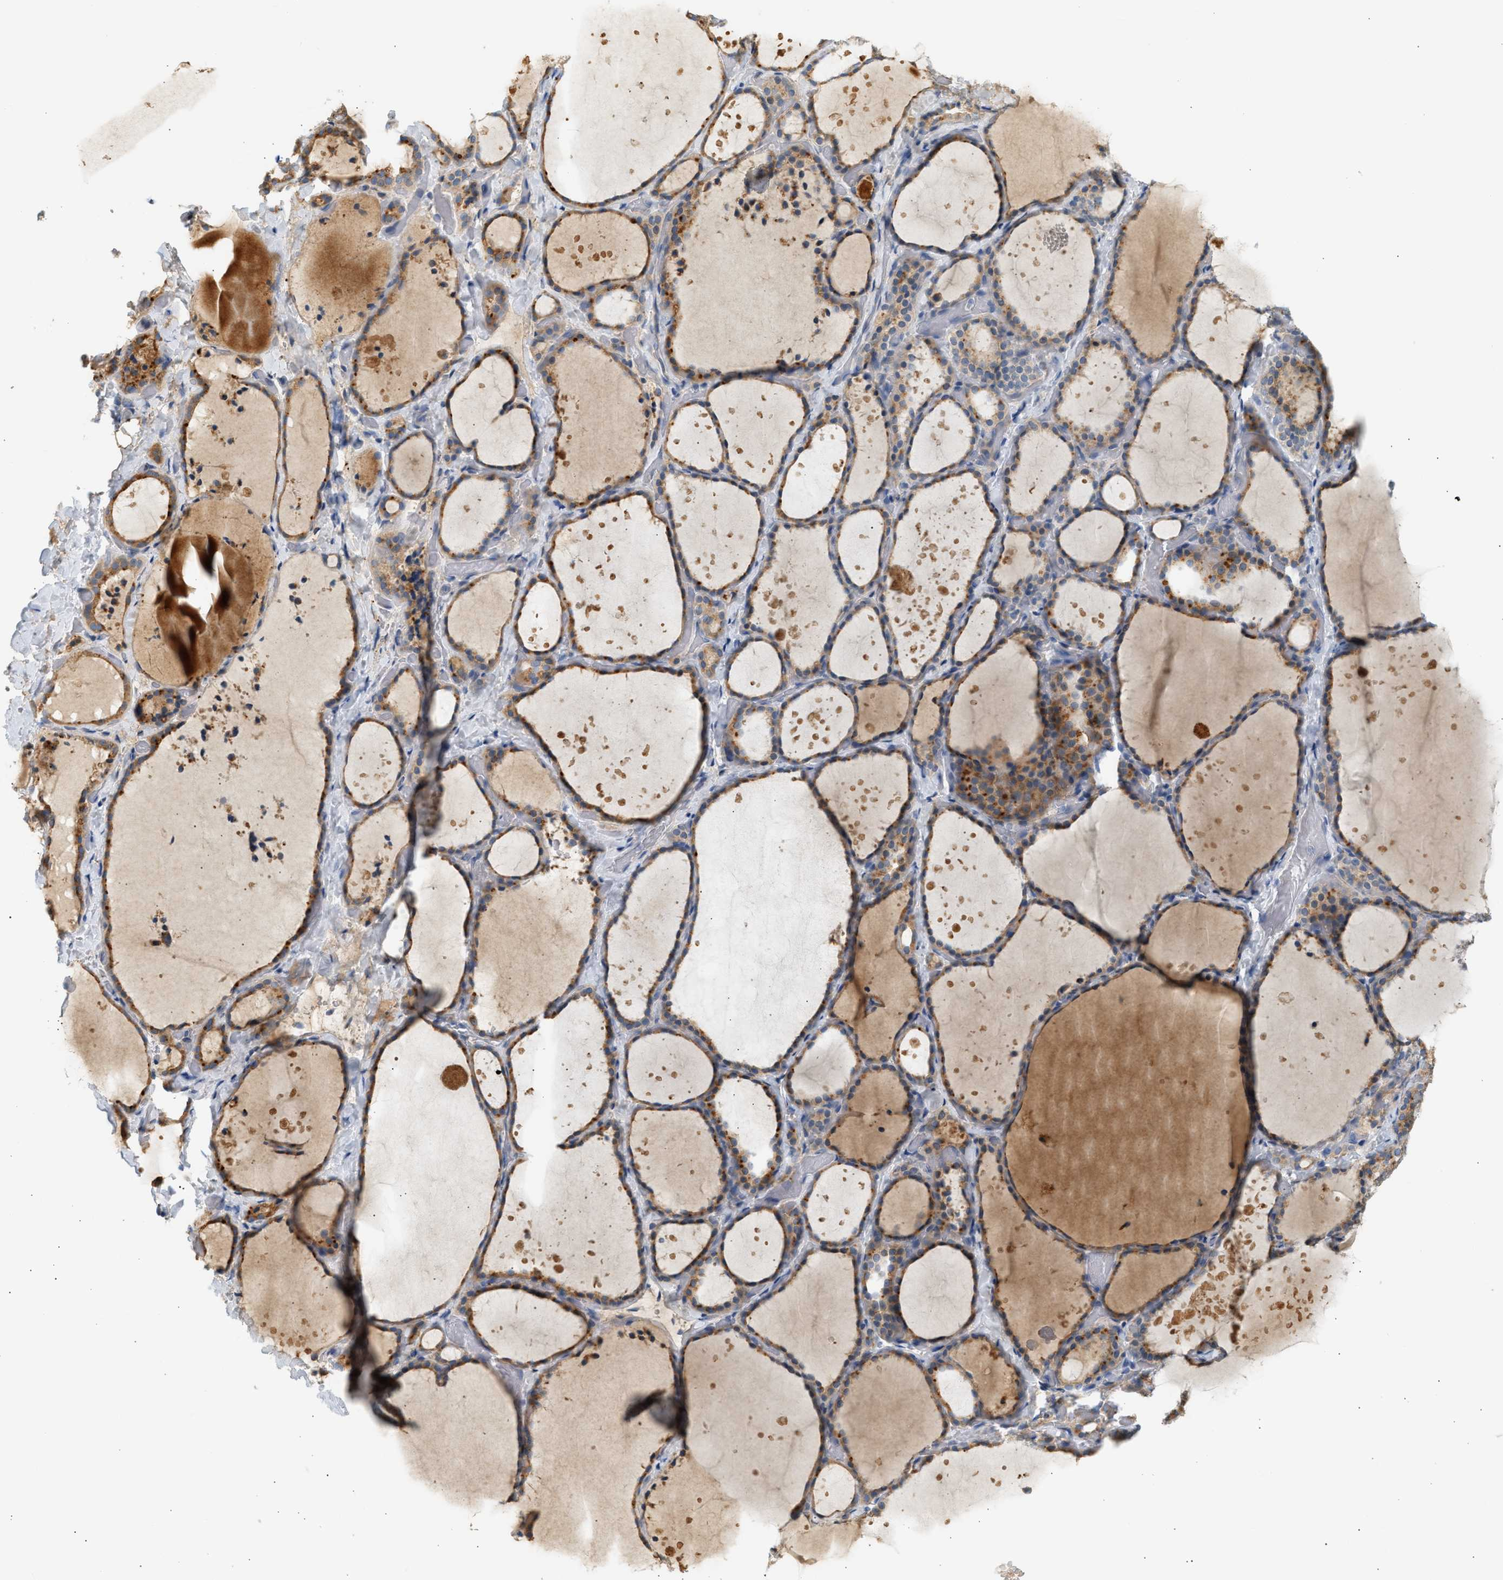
{"staining": {"intensity": "moderate", "quantity": ">75%", "location": "cytoplasmic/membranous"}, "tissue": "thyroid gland", "cell_type": "Glandular cells", "image_type": "normal", "snomed": [{"axis": "morphology", "description": "Normal tissue, NOS"}, {"axis": "topography", "description": "Thyroid gland"}], "caption": "Thyroid gland stained for a protein (brown) demonstrates moderate cytoplasmic/membranous positive expression in approximately >75% of glandular cells.", "gene": "ENTHD1", "patient": {"sex": "female", "age": 44}}